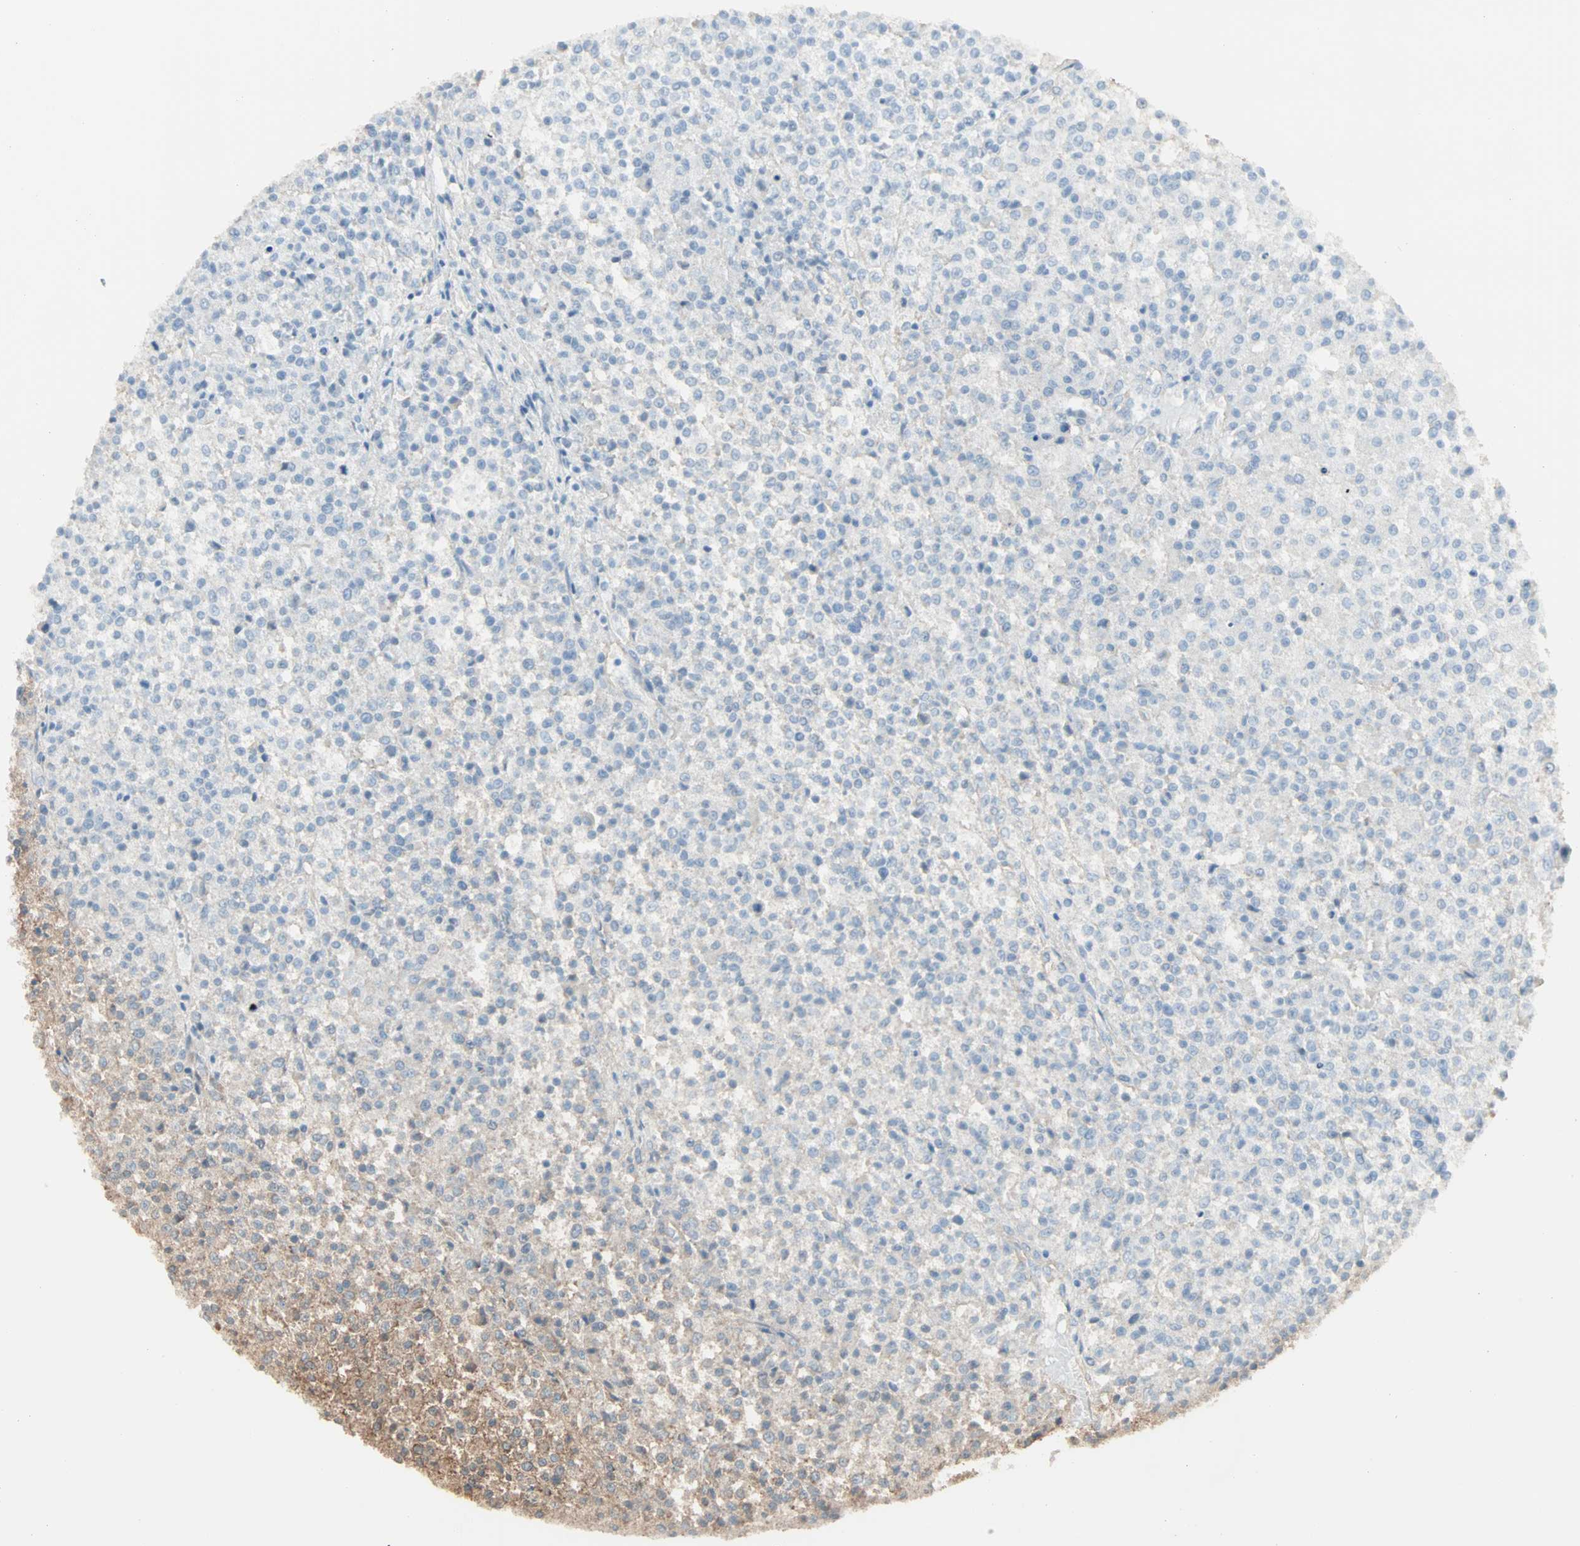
{"staining": {"intensity": "negative", "quantity": "none", "location": "none"}, "tissue": "testis cancer", "cell_type": "Tumor cells", "image_type": "cancer", "snomed": [{"axis": "morphology", "description": "Seminoma, NOS"}, {"axis": "topography", "description": "Testis"}], "caption": "Tumor cells show no significant positivity in seminoma (testis).", "gene": "GALNT3", "patient": {"sex": "male", "age": 59}}